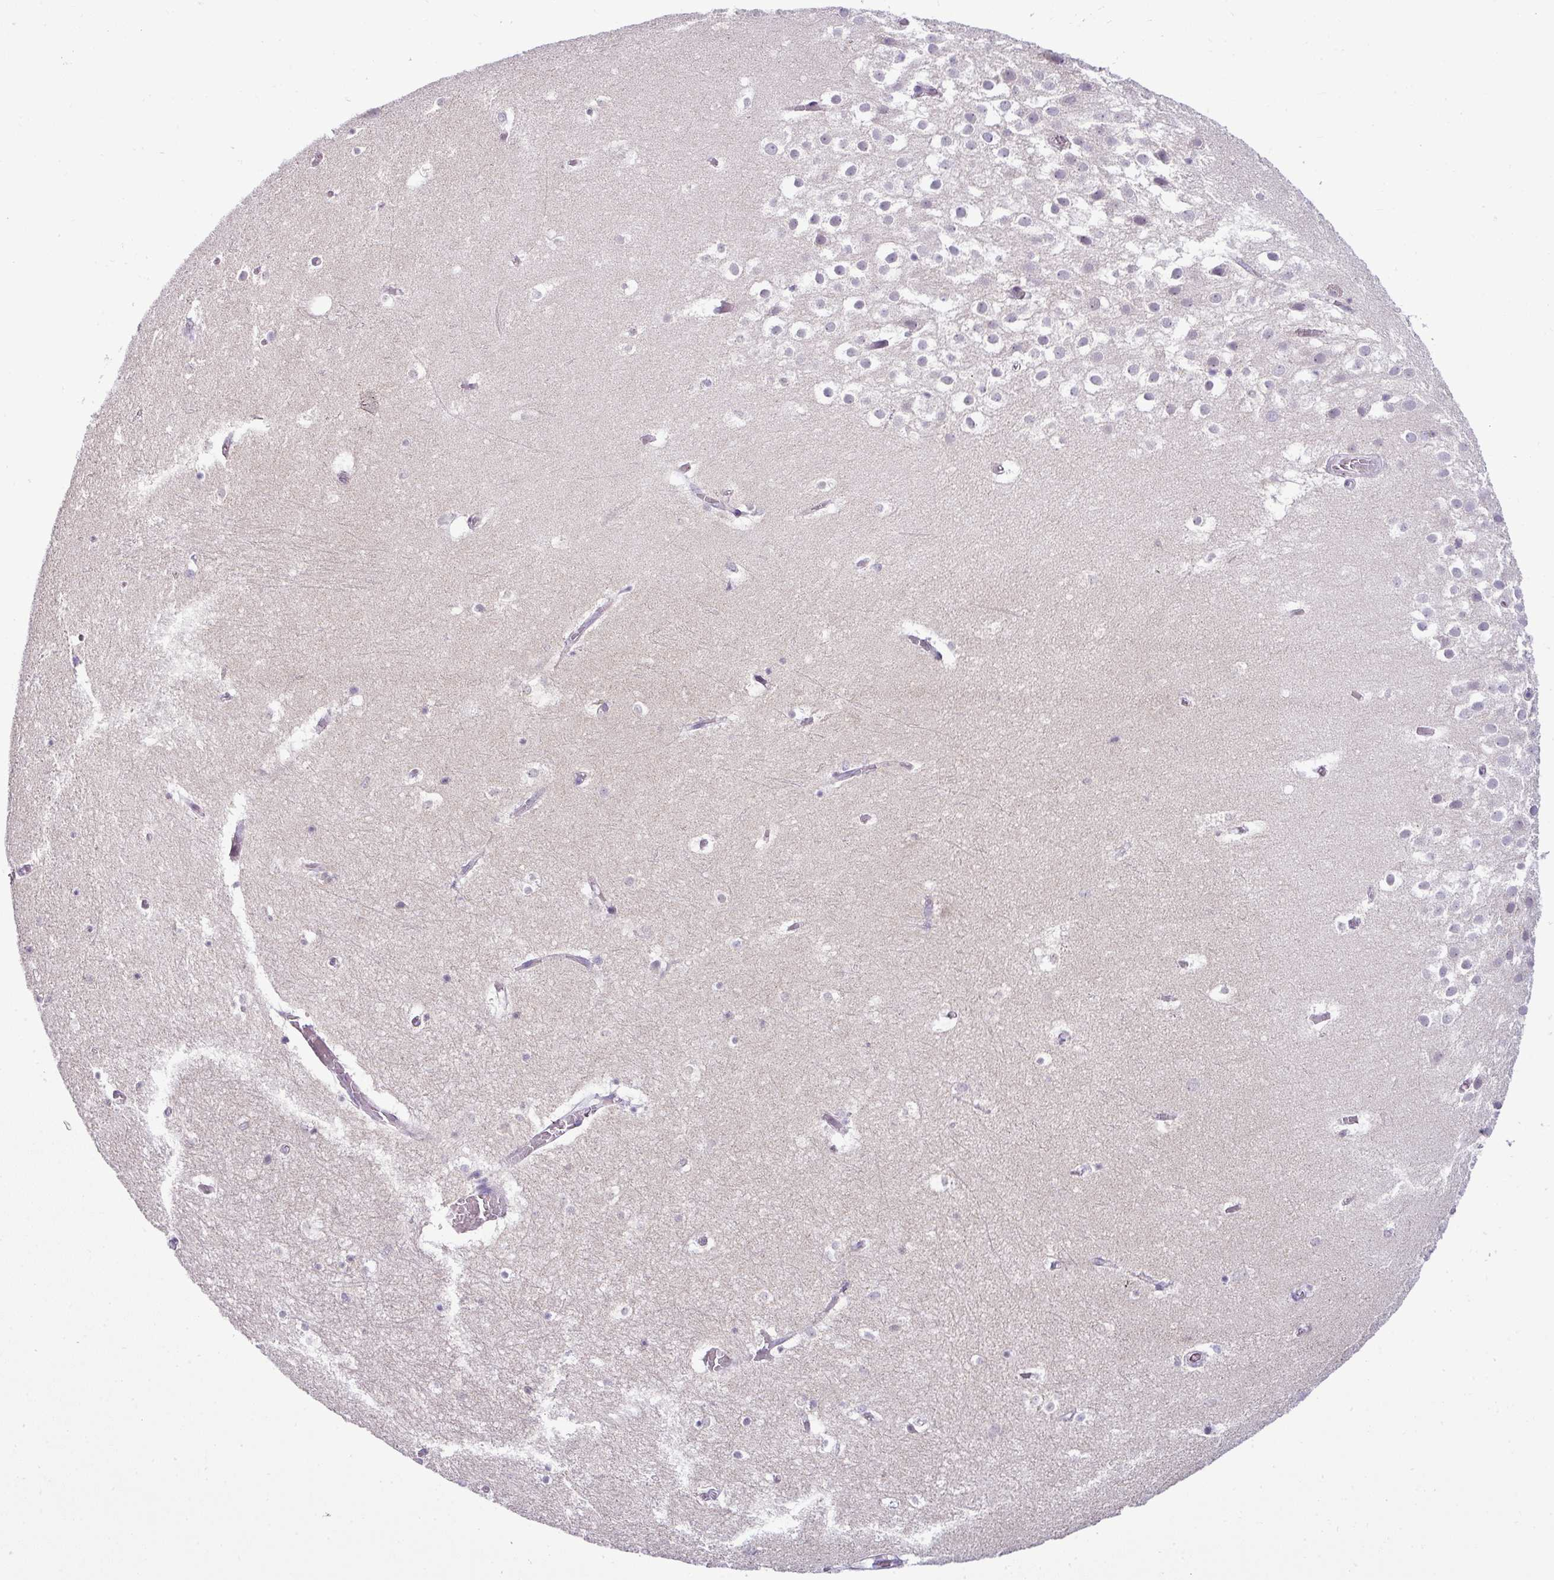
{"staining": {"intensity": "negative", "quantity": "none", "location": "none"}, "tissue": "hippocampus", "cell_type": "Glial cells", "image_type": "normal", "snomed": [{"axis": "morphology", "description": "Normal tissue, NOS"}, {"axis": "topography", "description": "Hippocampus"}], "caption": "DAB (3,3'-diaminobenzidine) immunohistochemical staining of normal human hippocampus demonstrates no significant staining in glial cells.", "gene": "HBEGF", "patient": {"sex": "female", "age": 52}}